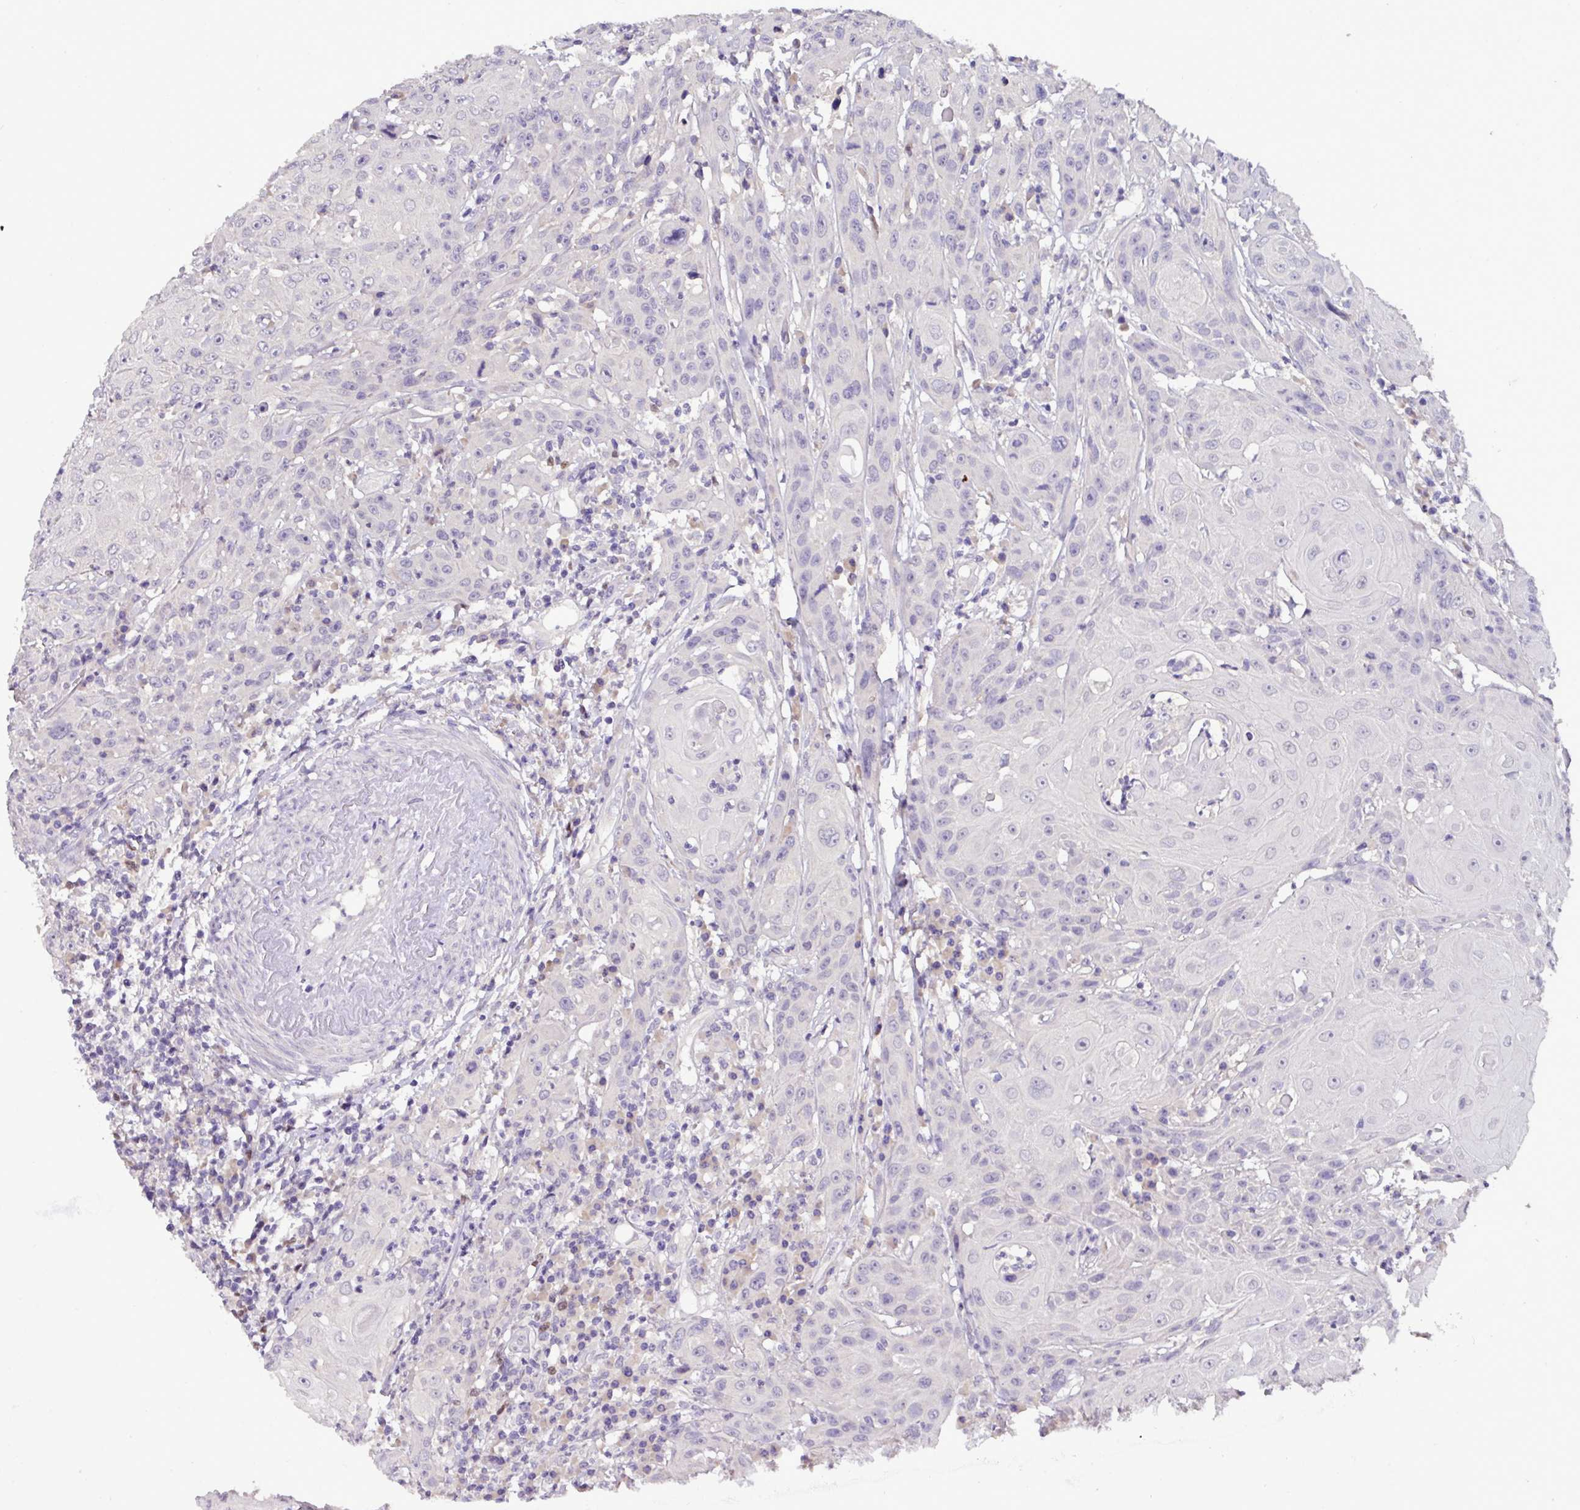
{"staining": {"intensity": "negative", "quantity": "none", "location": "none"}, "tissue": "head and neck cancer", "cell_type": "Tumor cells", "image_type": "cancer", "snomed": [{"axis": "morphology", "description": "Squamous cell carcinoma, NOS"}, {"axis": "topography", "description": "Skin"}, {"axis": "topography", "description": "Head-Neck"}], "caption": "This is an immunohistochemistry image of human head and neck cancer (squamous cell carcinoma). There is no expression in tumor cells.", "gene": "PAX8", "patient": {"sex": "male", "age": 80}}